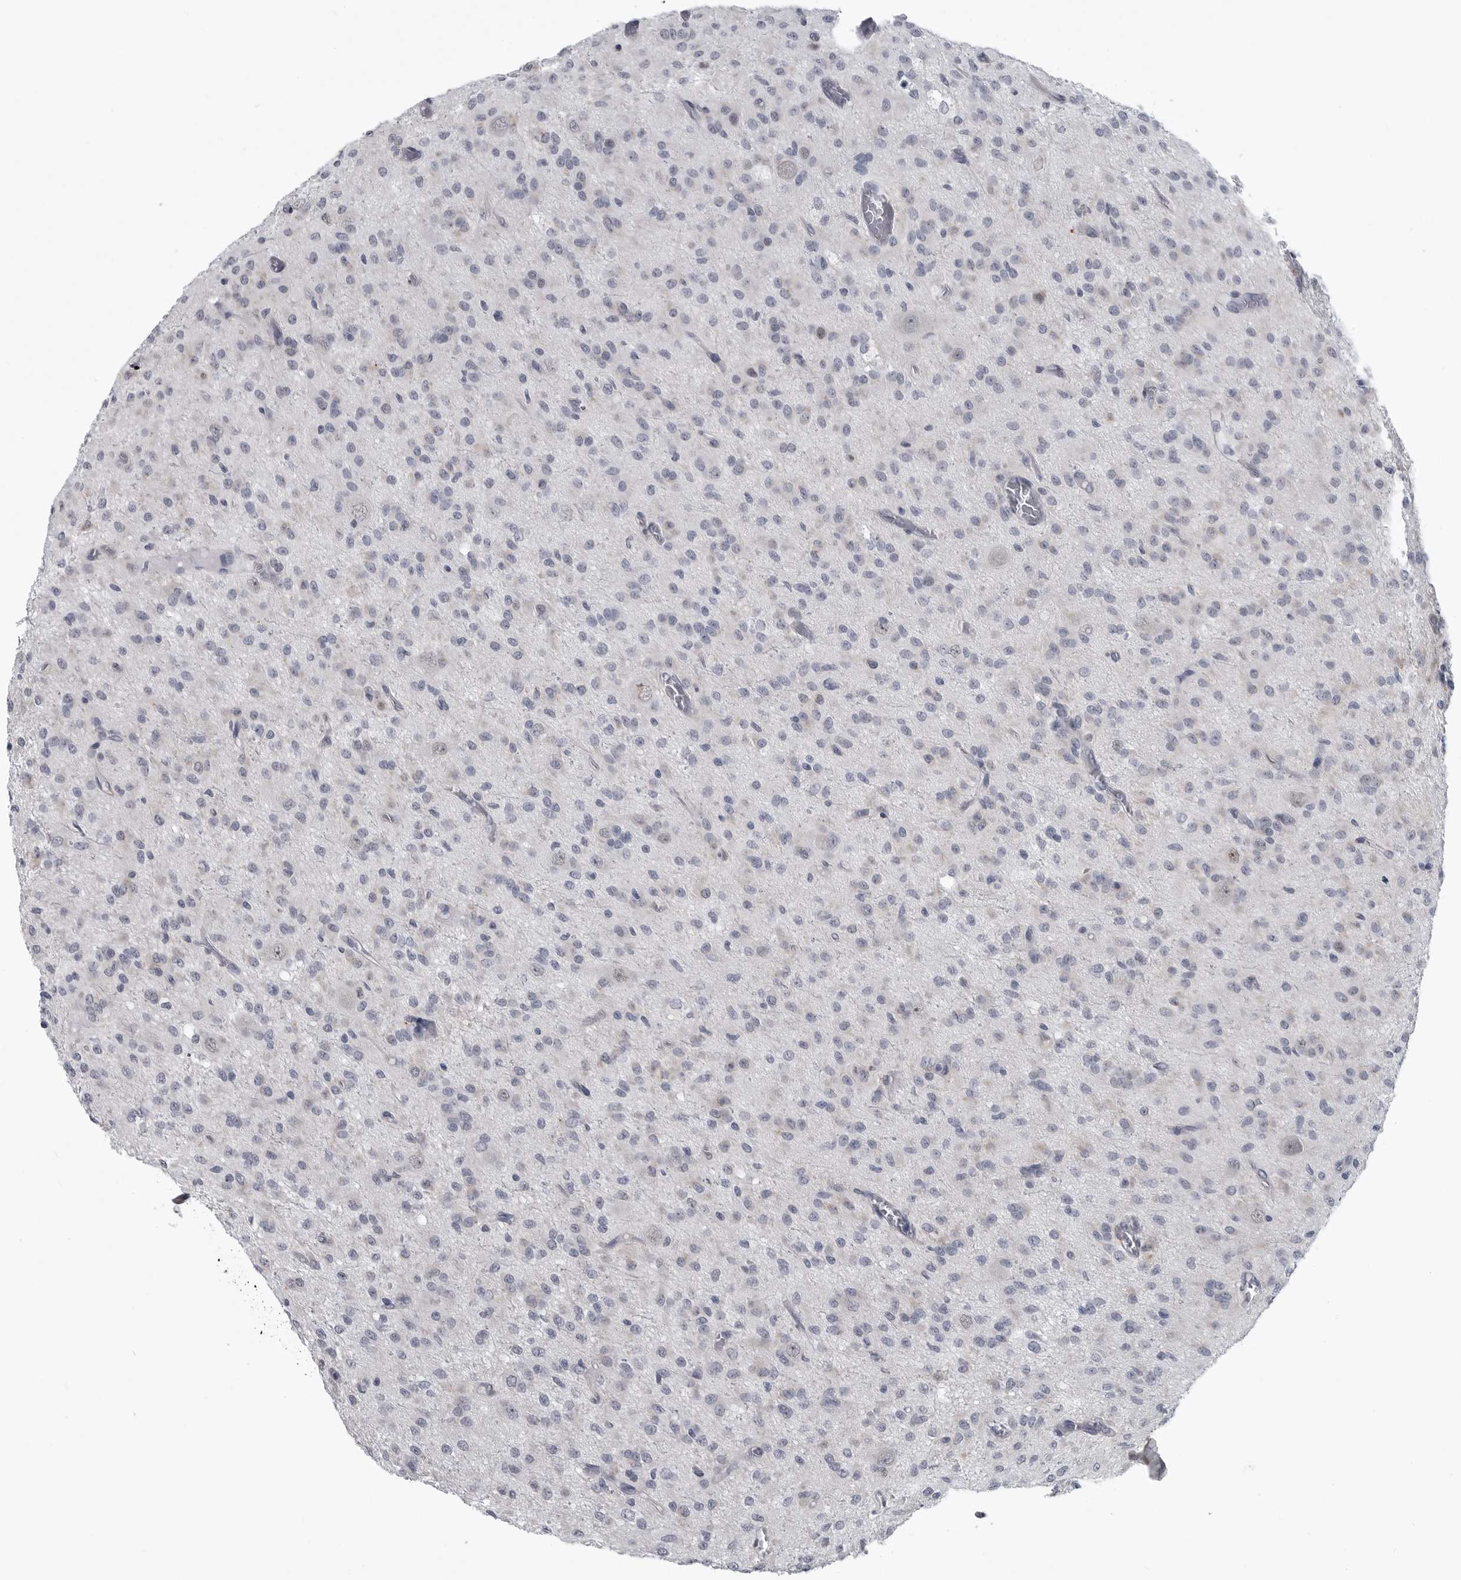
{"staining": {"intensity": "negative", "quantity": "none", "location": "none"}, "tissue": "glioma", "cell_type": "Tumor cells", "image_type": "cancer", "snomed": [{"axis": "morphology", "description": "Glioma, malignant, High grade"}, {"axis": "topography", "description": "Brain"}], "caption": "Immunohistochemistry (IHC) photomicrograph of glioma stained for a protein (brown), which exhibits no positivity in tumor cells. Brightfield microscopy of immunohistochemistry stained with DAB (brown) and hematoxylin (blue), captured at high magnification.", "gene": "MYOC", "patient": {"sex": "female", "age": 59}}